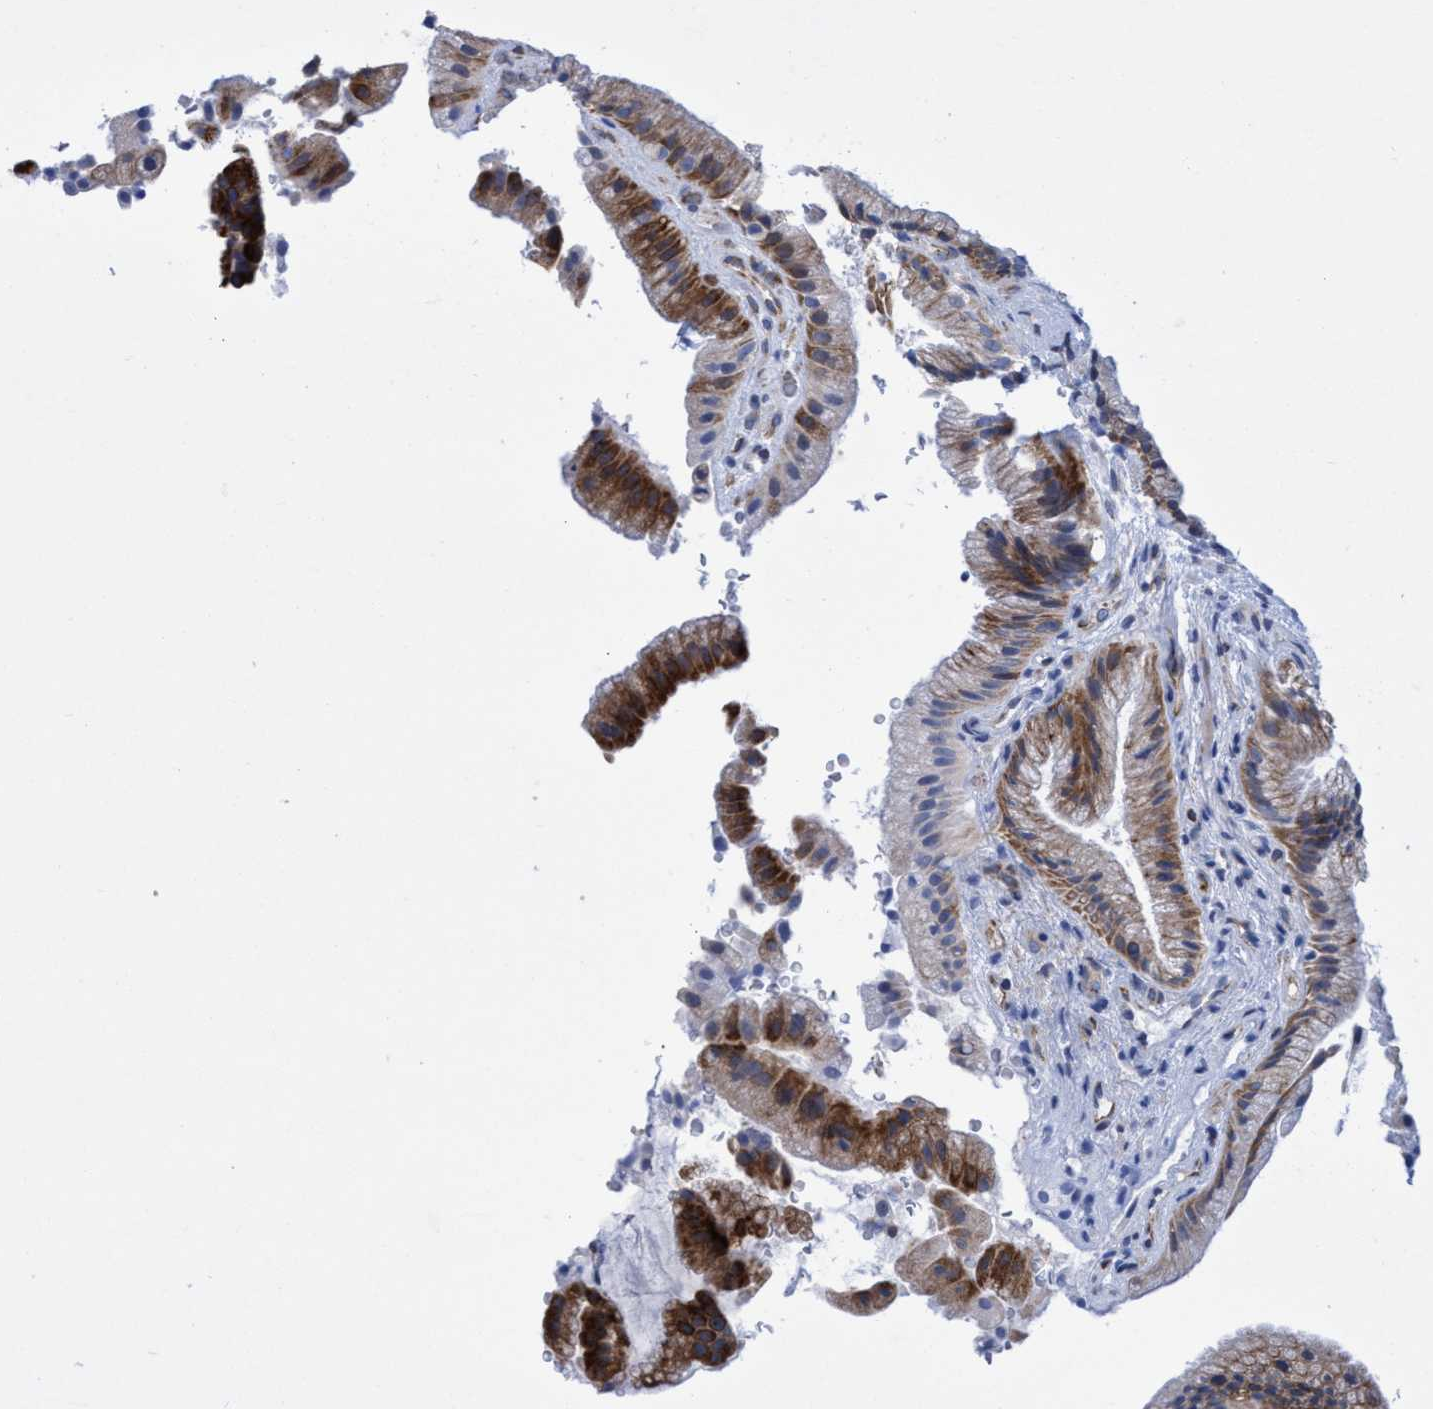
{"staining": {"intensity": "moderate", "quantity": ">75%", "location": "cytoplasmic/membranous"}, "tissue": "gallbladder", "cell_type": "Glandular cells", "image_type": "normal", "snomed": [{"axis": "morphology", "description": "Normal tissue, NOS"}, {"axis": "topography", "description": "Gallbladder"}], "caption": "This image shows IHC staining of normal gallbladder, with medium moderate cytoplasmic/membranous positivity in approximately >75% of glandular cells.", "gene": "R3HCC1", "patient": {"sex": "male", "age": 49}}